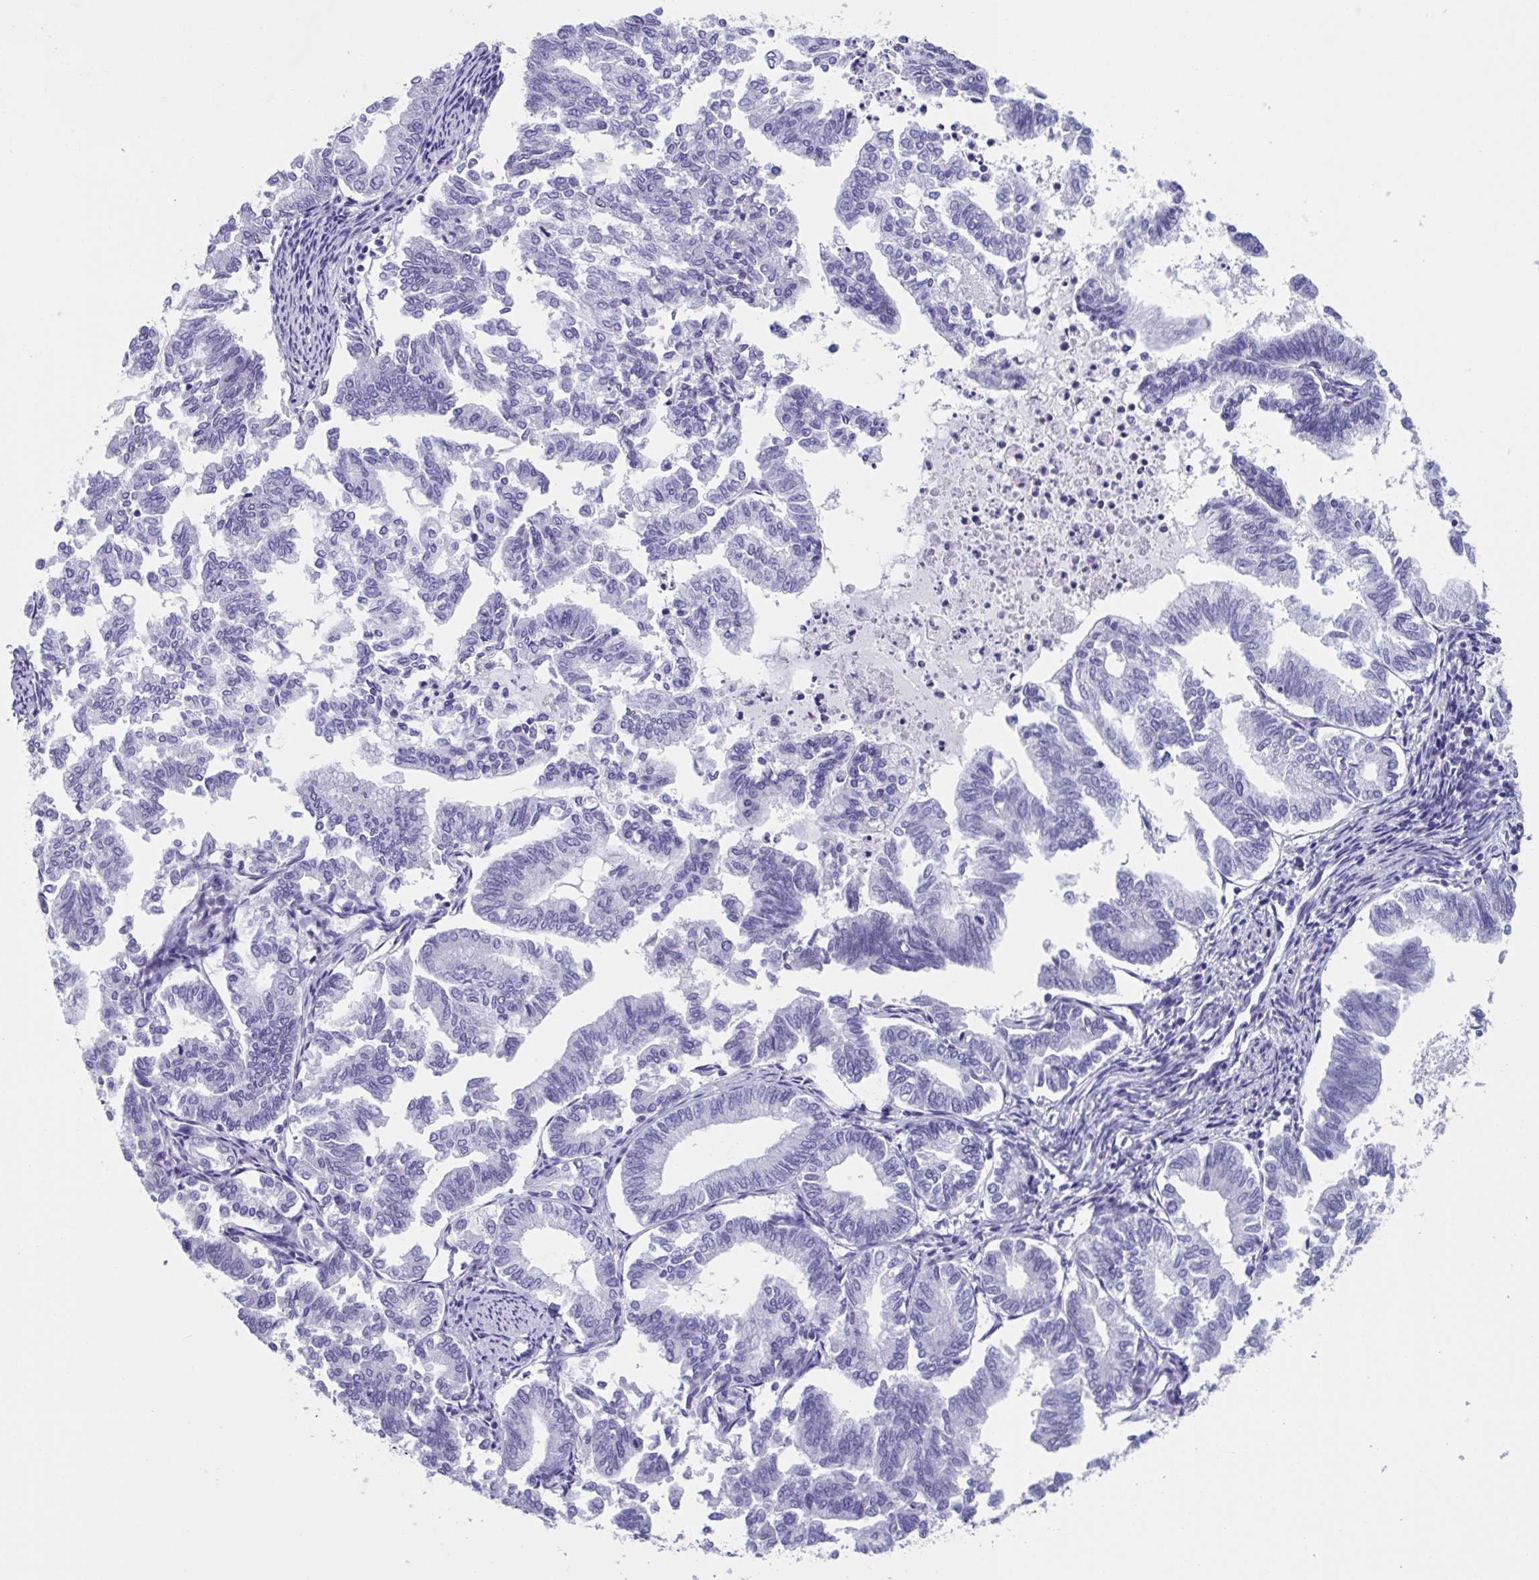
{"staining": {"intensity": "negative", "quantity": "none", "location": "none"}, "tissue": "endometrial cancer", "cell_type": "Tumor cells", "image_type": "cancer", "snomed": [{"axis": "morphology", "description": "Adenocarcinoma, NOS"}, {"axis": "topography", "description": "Endometrium"}], "caption": "Human adenocarcinoma (endometrial) stained for a protein using immunohistochemistry demonstrates no staining in tumor cells.", "gene": "USP35", "patient": {"sex": "female", "age": 79}}